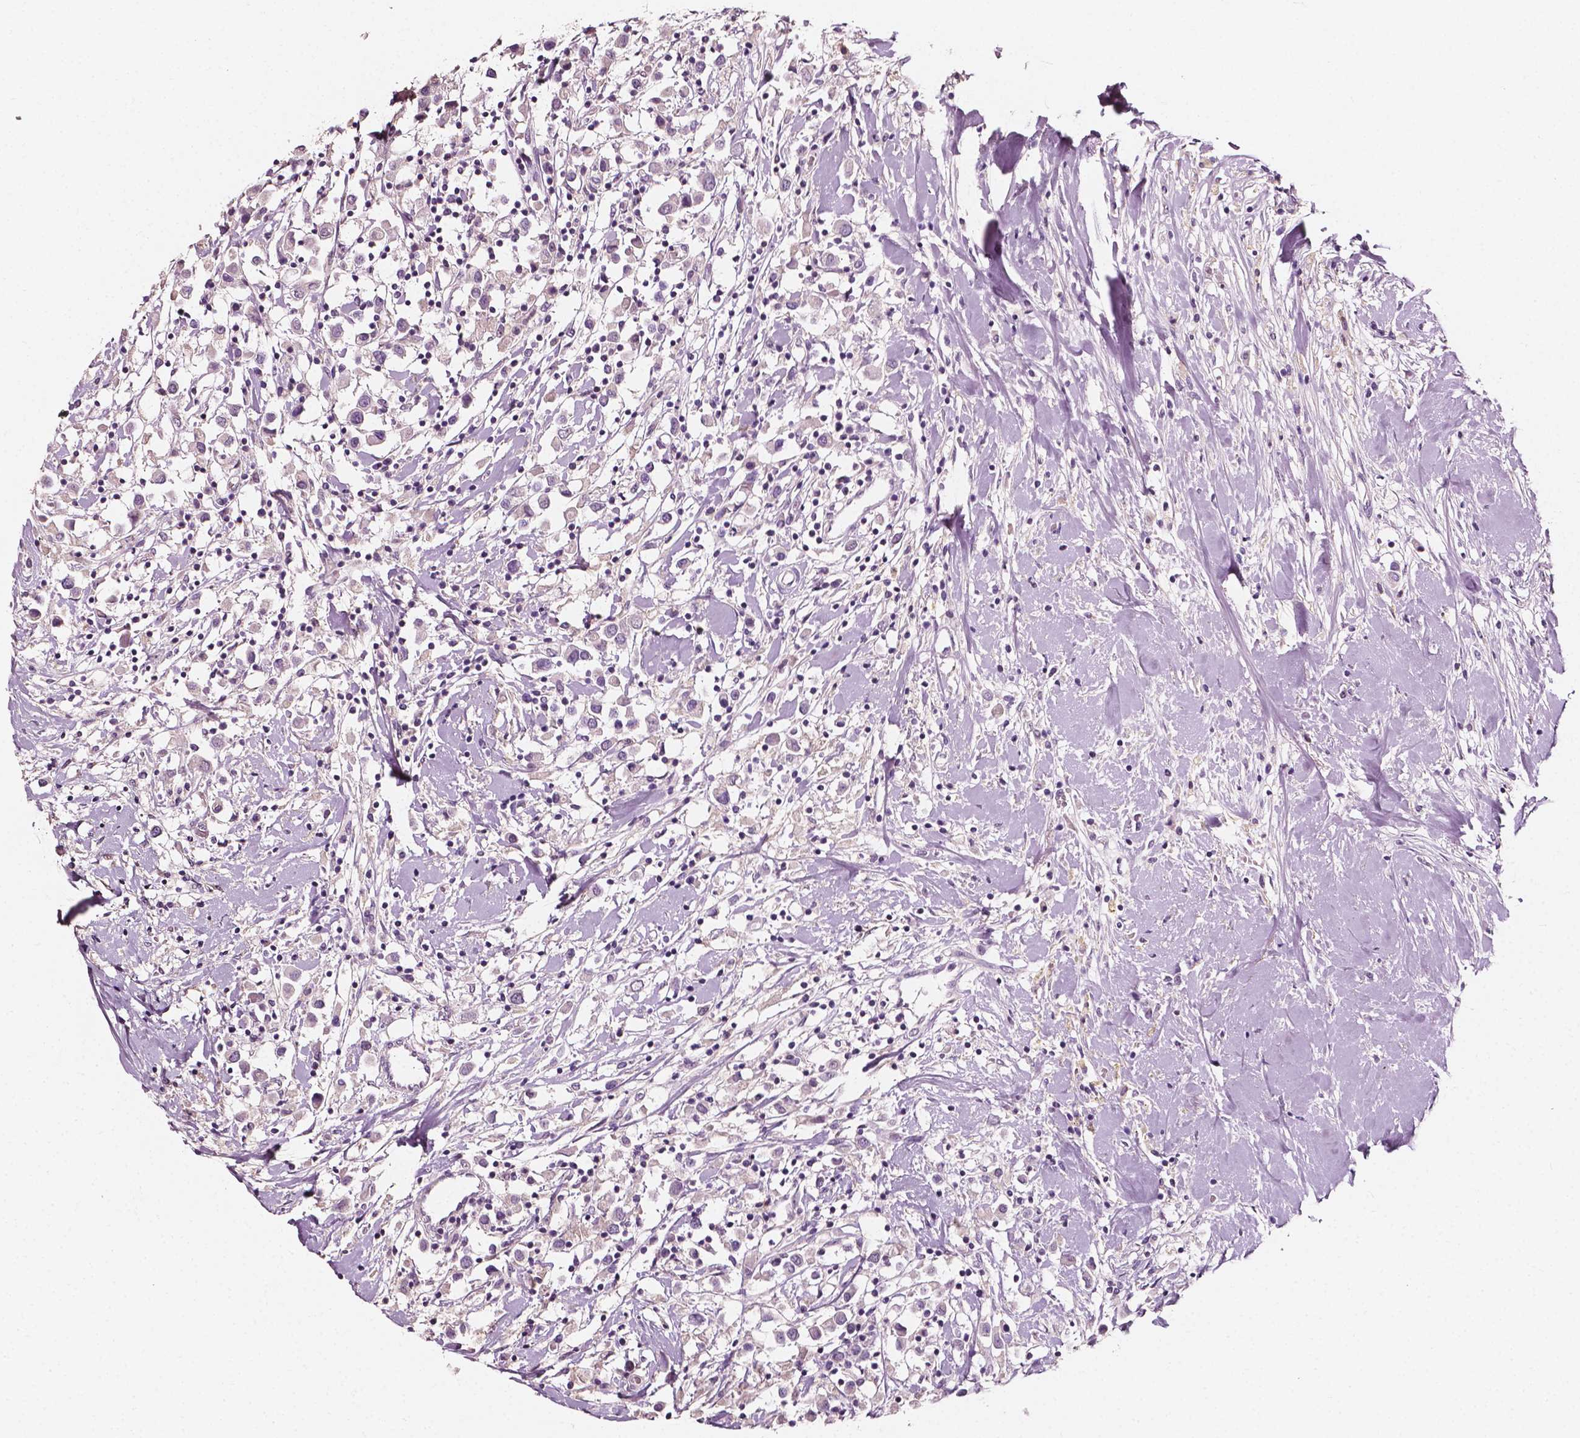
{"staining": {"intensity": "negative", "quantity": "none", "location": "none"}, "tissue": "breast cancer", "cell_type": "Tumor cells", "image_type": "cancer", "snomed": [{"axis": "morphology", "description": "Duct carcinoma"}, {"axis": "topography", "description": "Breast"}], "caption": "A micrograph of breast cancer (invasive ductal carcinoma) stained for a protein shows no brown staining in tumor cells.", "gene": "PLA2R1", "patient": {"sex": "female", "age": 61}}